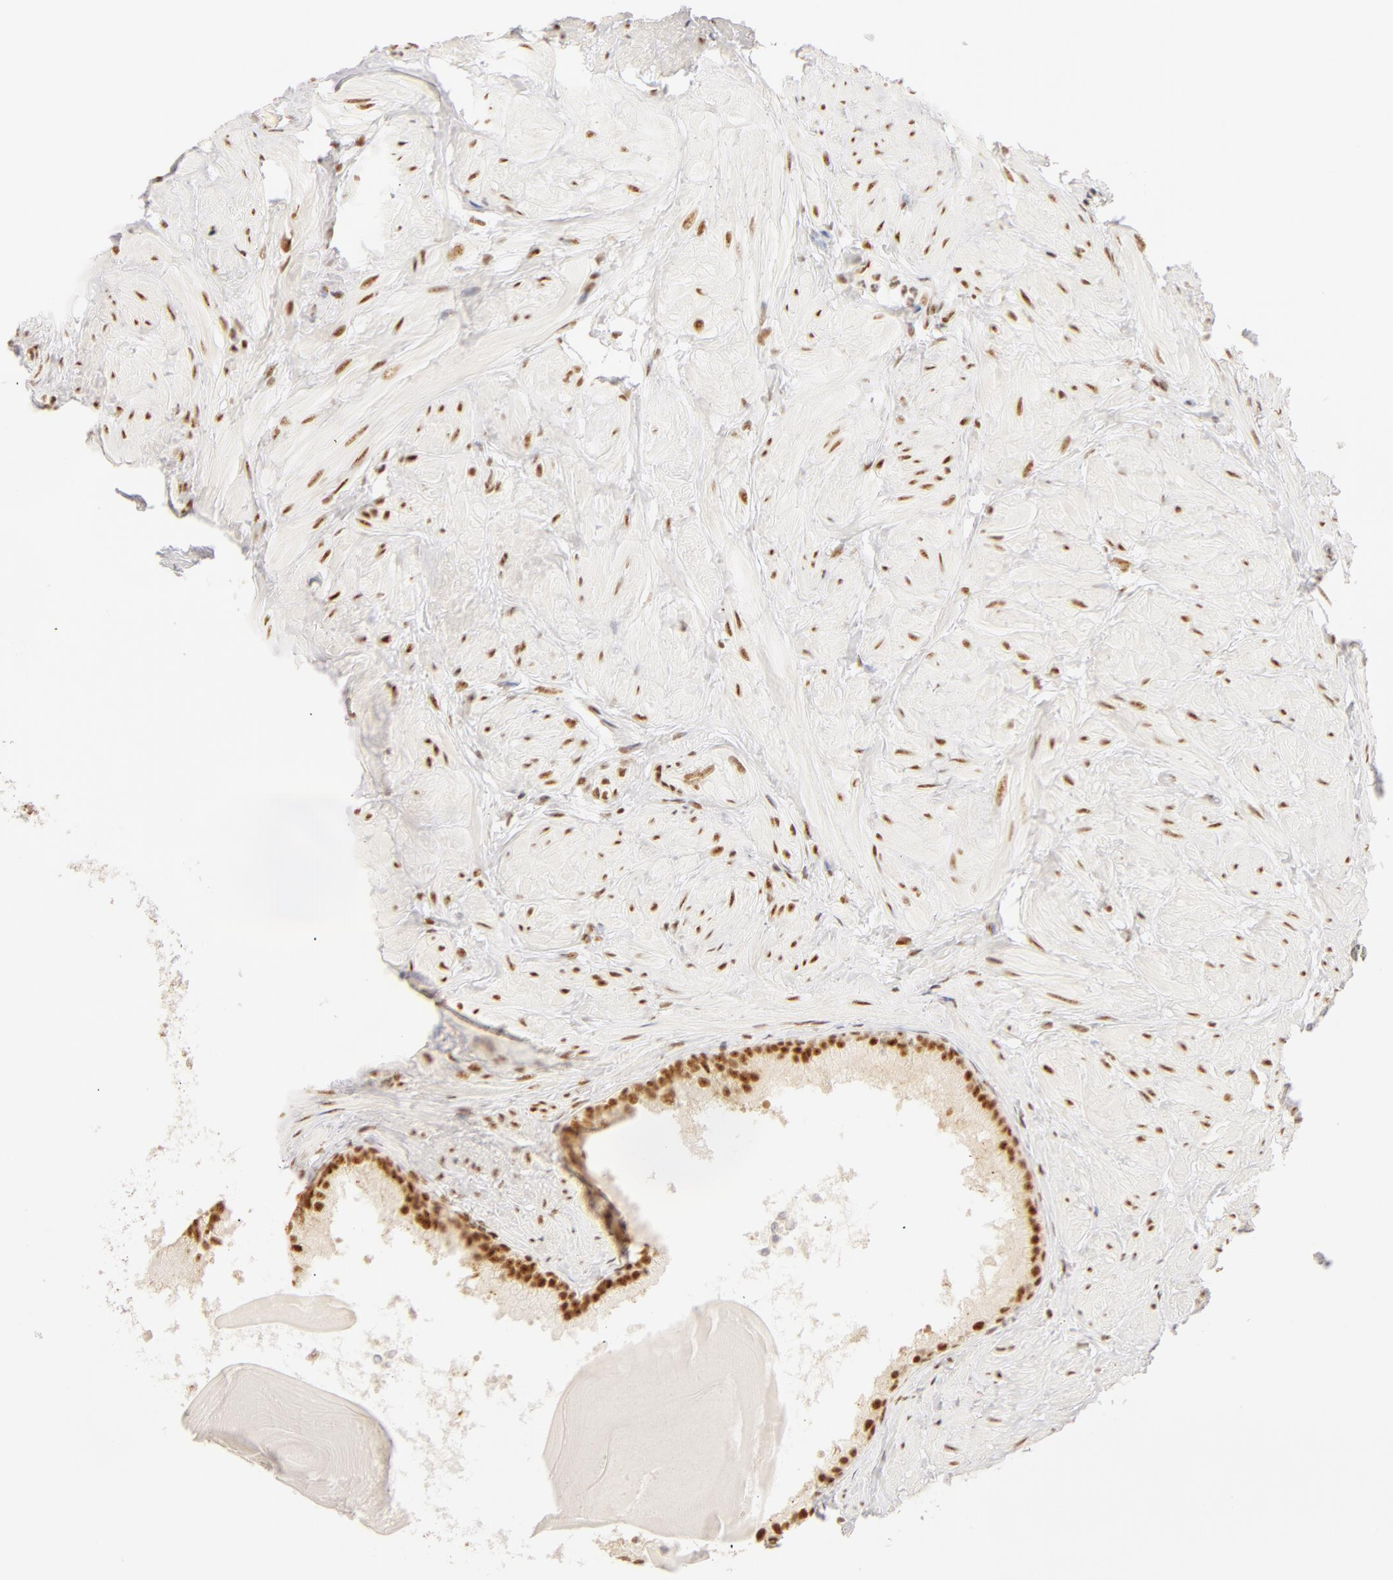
{"staining": {"intensity": "moderate", "quantity": ">75%", "location": "nuclear"}, "tissue": "prostate", "cell_type": "Glandular cells", "image_type": "normal", "snomed": [{"axis": "morphology", "description": "Normal tissue, NOS"}, {"axis": "topography", "description": "Prostate"}], "caption": "Prostate stained for a protein (brown) reveals moderate nuclear positive expression in about >75% of glandular cells.", "gene": "RBM39", "patient": {"sex": "male", "age": 65}}